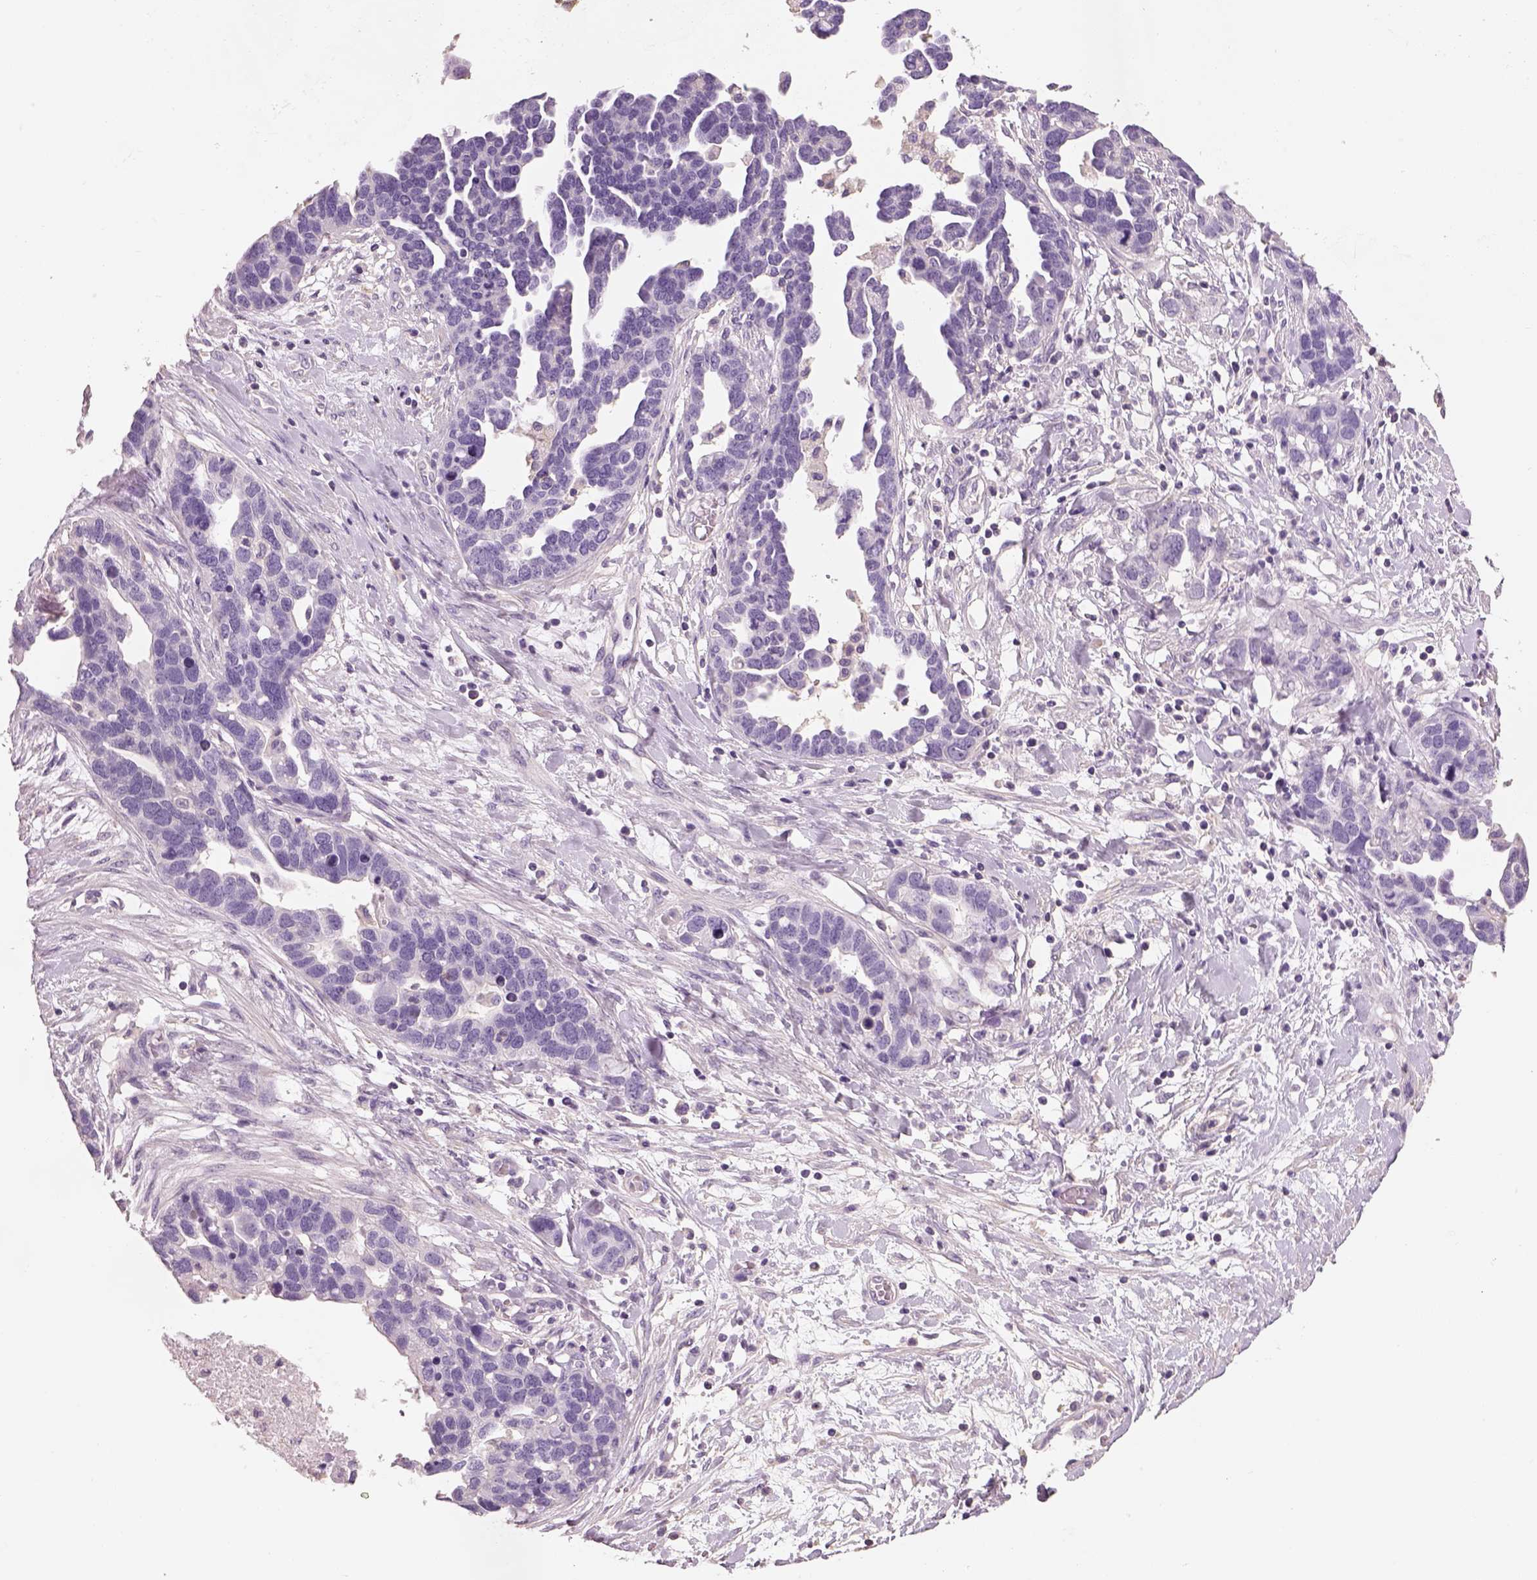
{"staining": {"intensity": "negative", "quantity": "none", "location": "none"}, "tissue": "ovarian cancer", "cell_type": "Tumor cells", "image_type": "cancer", "snomed": [{"axis": "morphology", "description": "Cystadenocarcinoma, serous, NOS"}, {"axis": "topography", "description": "Ovary"}], "caption": "DAB (3,3'-diaminobenzidine) immunohistochemical staining of ovarian serous cystadenocarcinoma displays no significant expression in tumor cells.", "gene": "OTUD6A", "patient": {"sex": "female", "age": 54}}